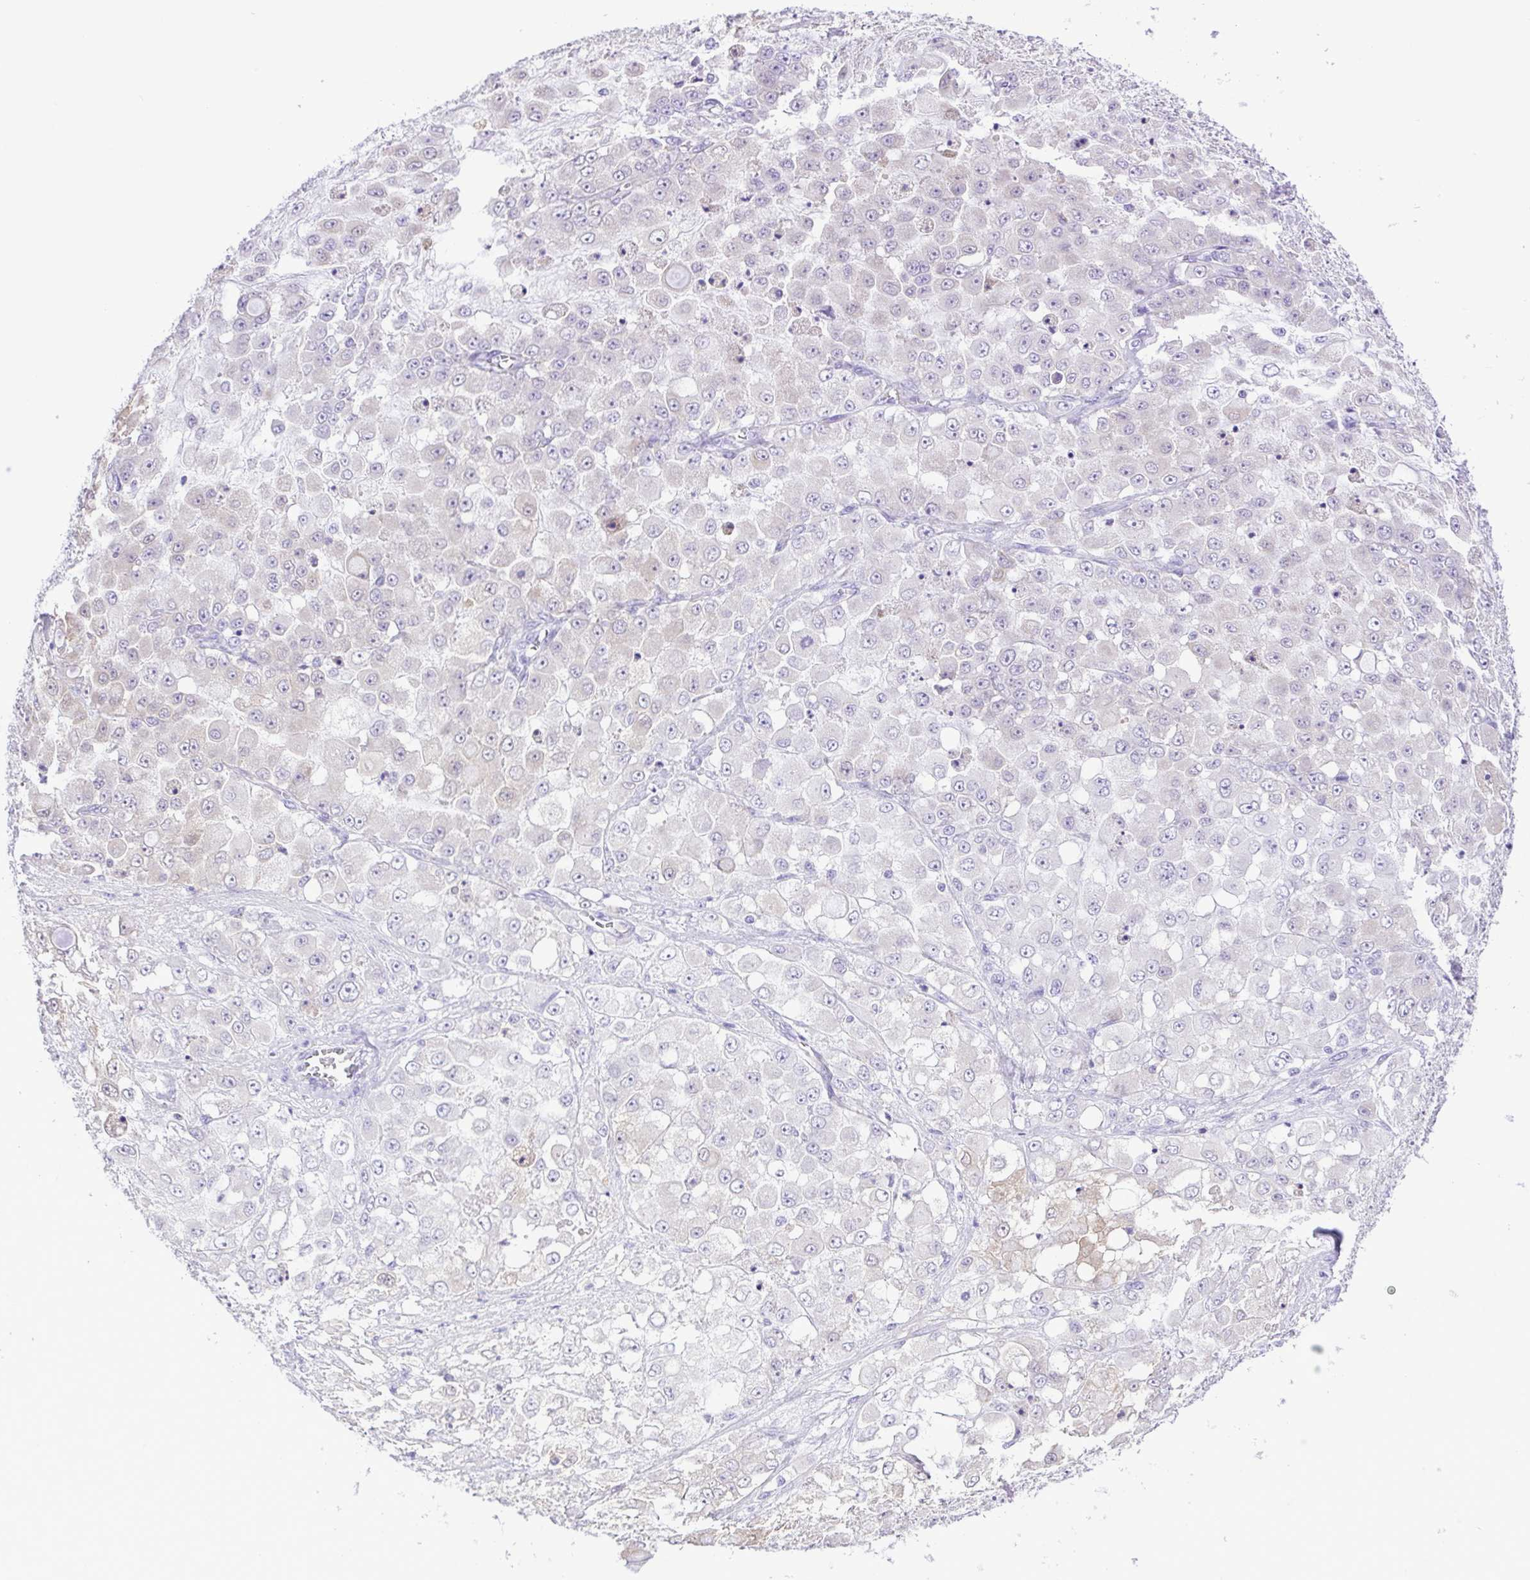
{"staining": {"intensity": "negative", "quantity": "none", "location": "none"}, "tissue": "stomach cancer", "cell_type": "Tumor cells", "image_type": "cancer", "snomed": [{"axis": "morphology", "description": "Adenocarcinoma, NOS"}, {"axis": "topography", "description": "Stomach"}], "caption": "Tumor cells show no significant expression in stomach cancer.", "gene": "SYT1", "patient": {"sex": "female", "age": 76}}